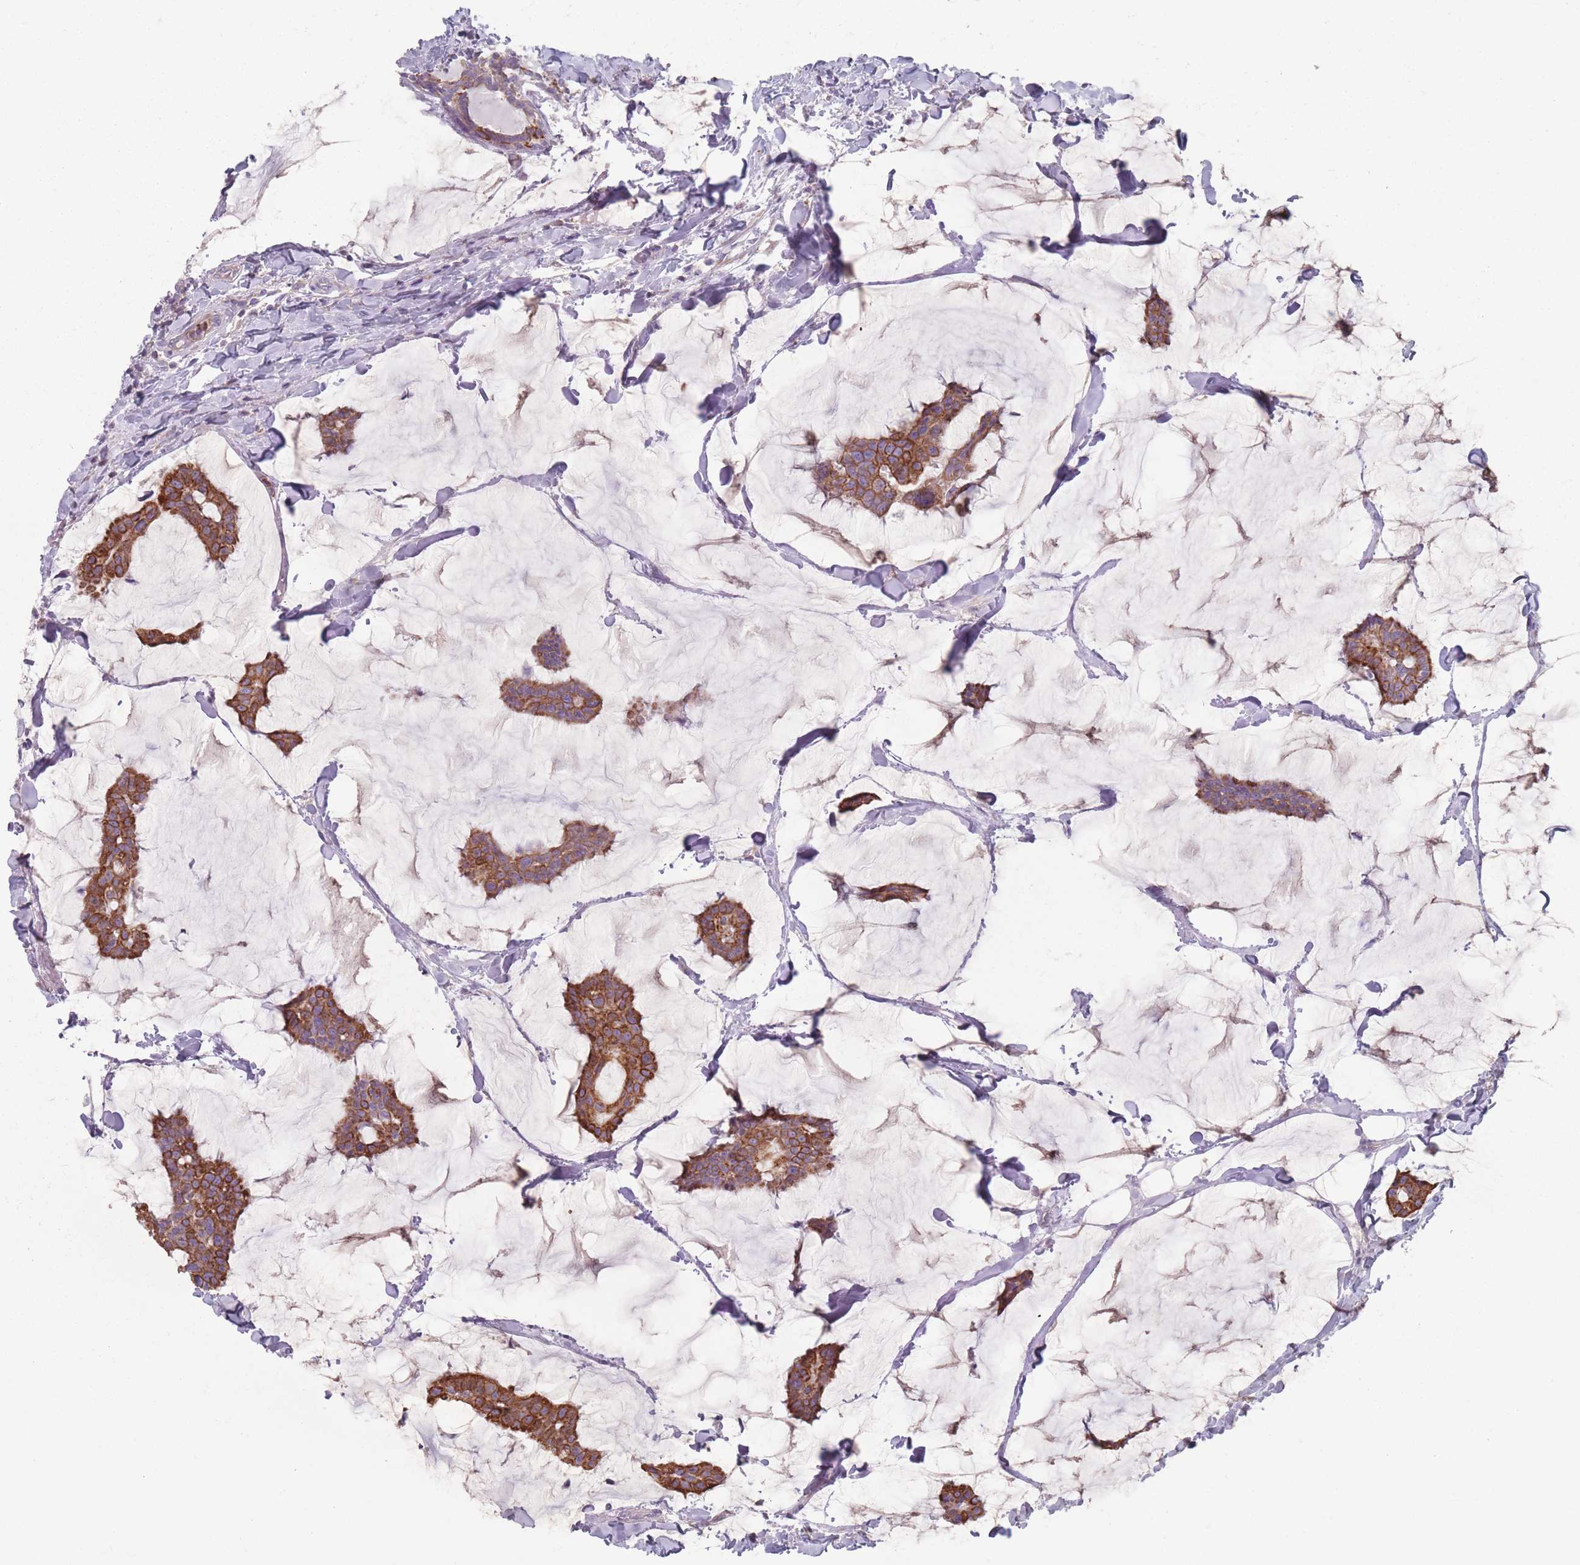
{"staining": {"intensity": "strong", "quantity": ">75%", "location": "cytoplasmic/membranous"}, "tissue": "breast cancer", "cell_type": "Tumor cells", "image_type": "cancer", "snomed": [{"axis": "morphology", "description": "Duct carcinoma"}, {"axis": "topography", "description": "Breast"}], "caption": "IHC photomicrograph of invasive ductal carcinoma (breast) stained for a protein (brown), which displays high levels of strong cytoplasmic/membranous staining in about >75% of tumor cells.", "gene": "HSBP1L1", "patient": {"sex": "female", "age": 93}}